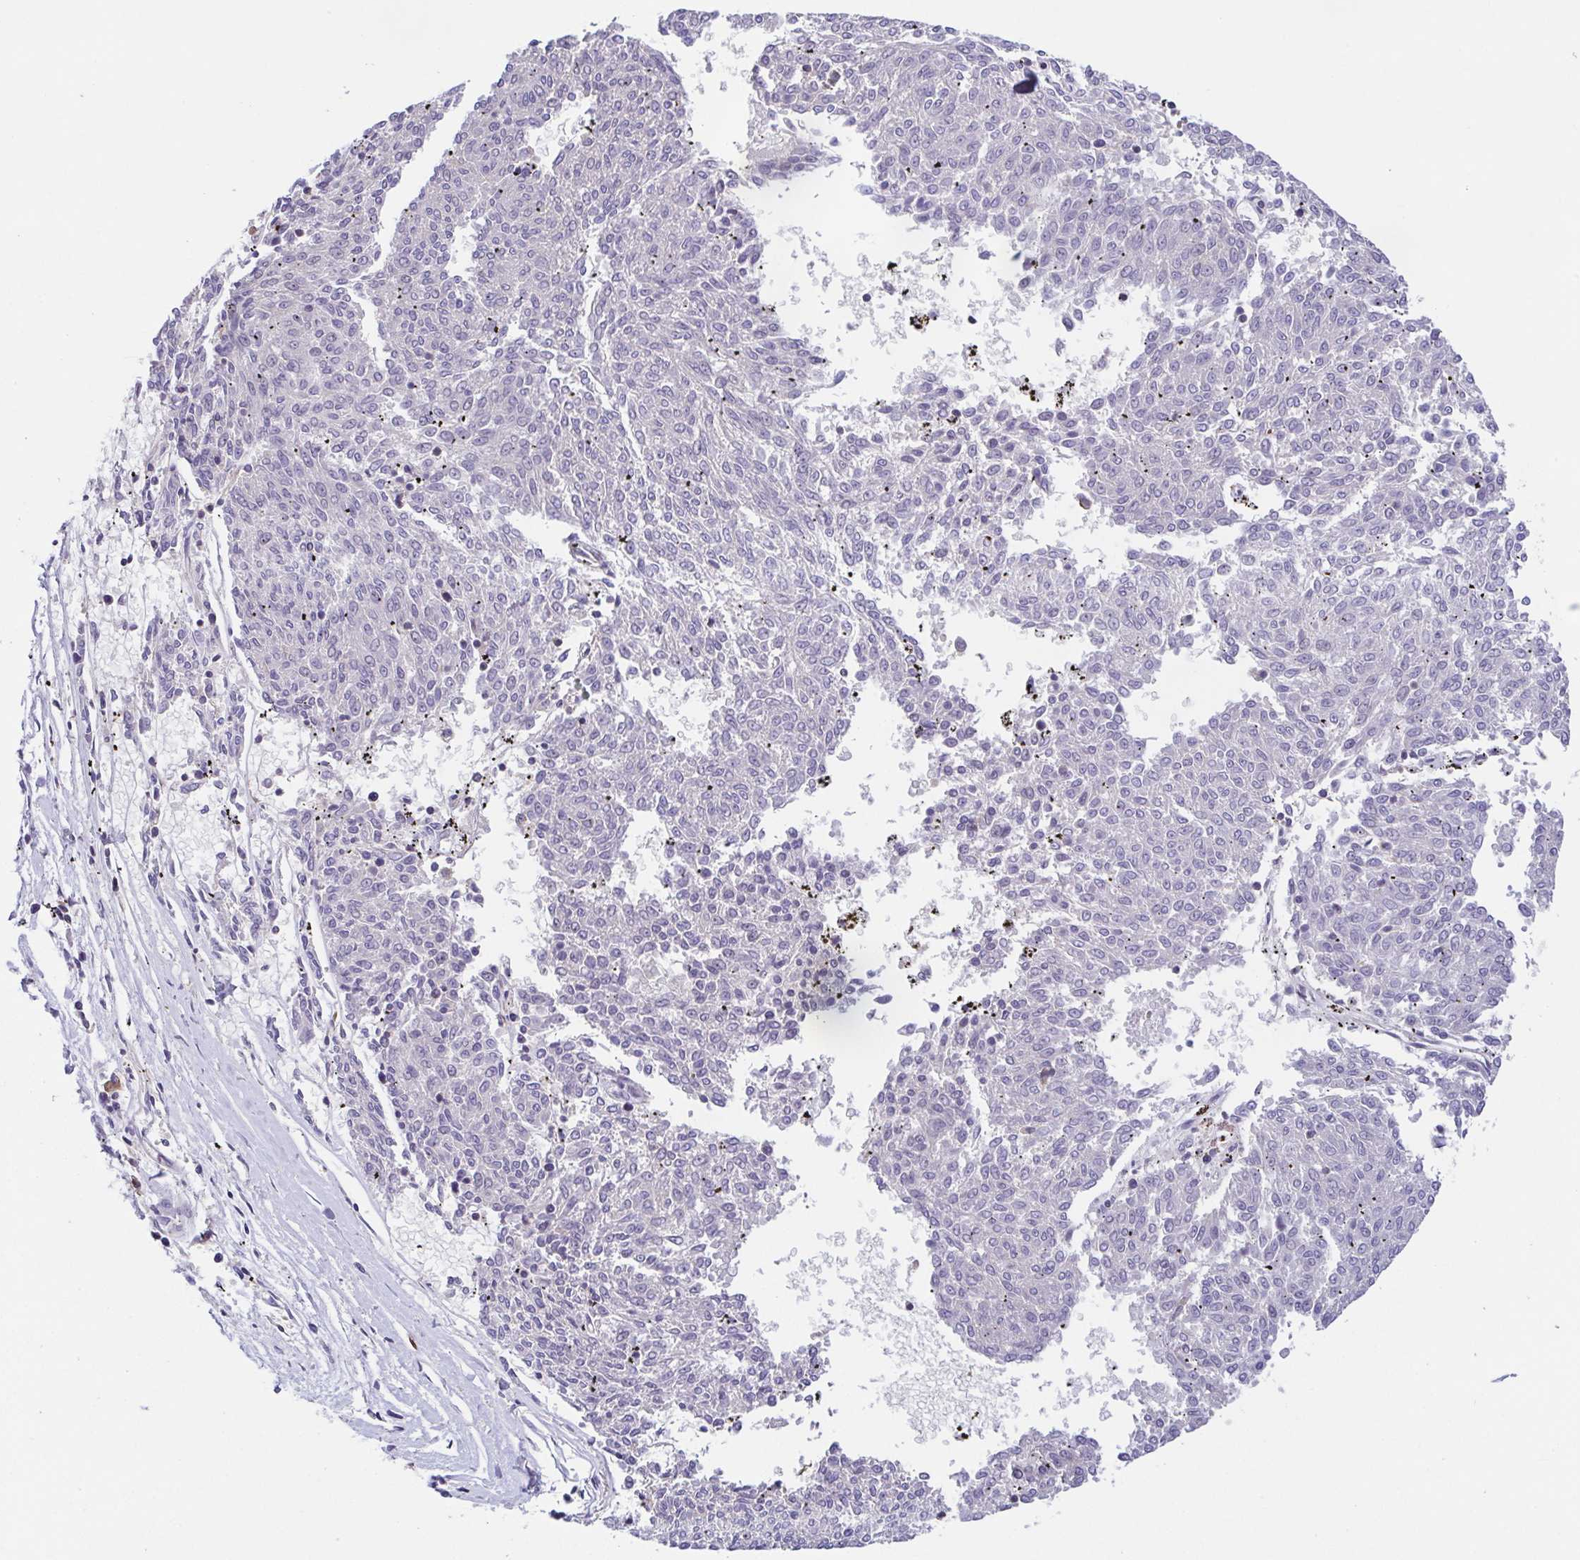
{"staining": {"intensity": "negative", "quantity": "none", "location": "none"}, "tissue": "melanoma", "cell_type": "Tumor cells", "image_type": "cancer", "snomed": [{"axis": "morphology", "description": "Malignant melanoma, NOS"}, {"axis": "topography", "description": "Skin"}], "caption": "Image shows no significant protein staining in tumor cells of melanoma.", "gene": "PREPL", "patient": {"sex": "female", "age": 72}}